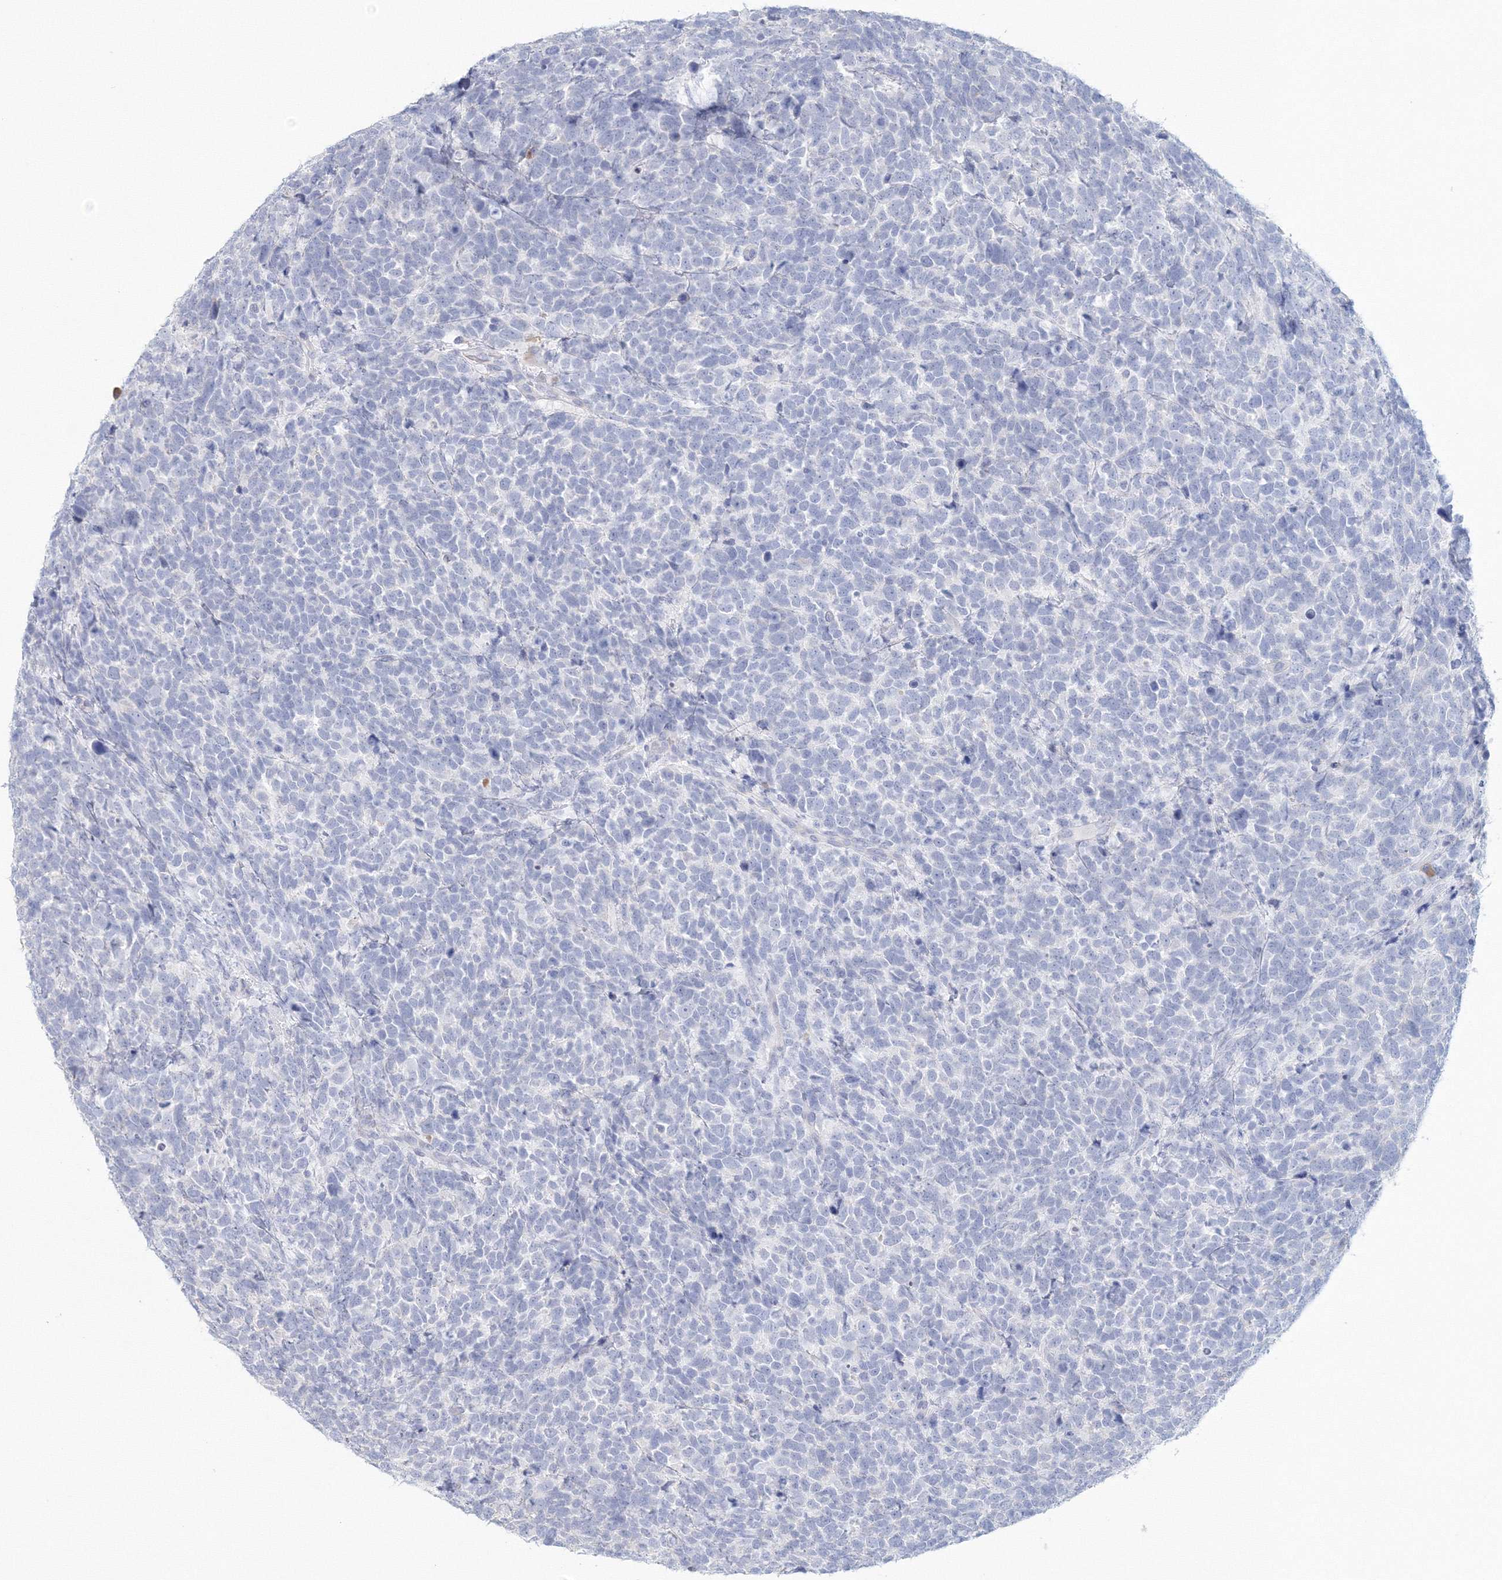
{"staining": {"intensity": "negative", "quantity": "none", "location": "none"}, "tissue": "urothelial cancer", "cell_type": "Tumor cells", "image_type": "cancer", "snomed": [{"axis": "morphology", "description": "Urothelial carcinoma, High grade"}, {"axis": "topography", "description": "Urinary bladder"}], "caption": "A photomicrograph of urothelial cancer stained for a protein displays no brown staining in tumor cells. Brightfield microscopy of immunohistochemistry (IHC) stained with DAB (brown) and hematoxylin (blue), captured at high magnification.", "gene": "VSIG1", "patient": {"sex": "female", "age": 82}}